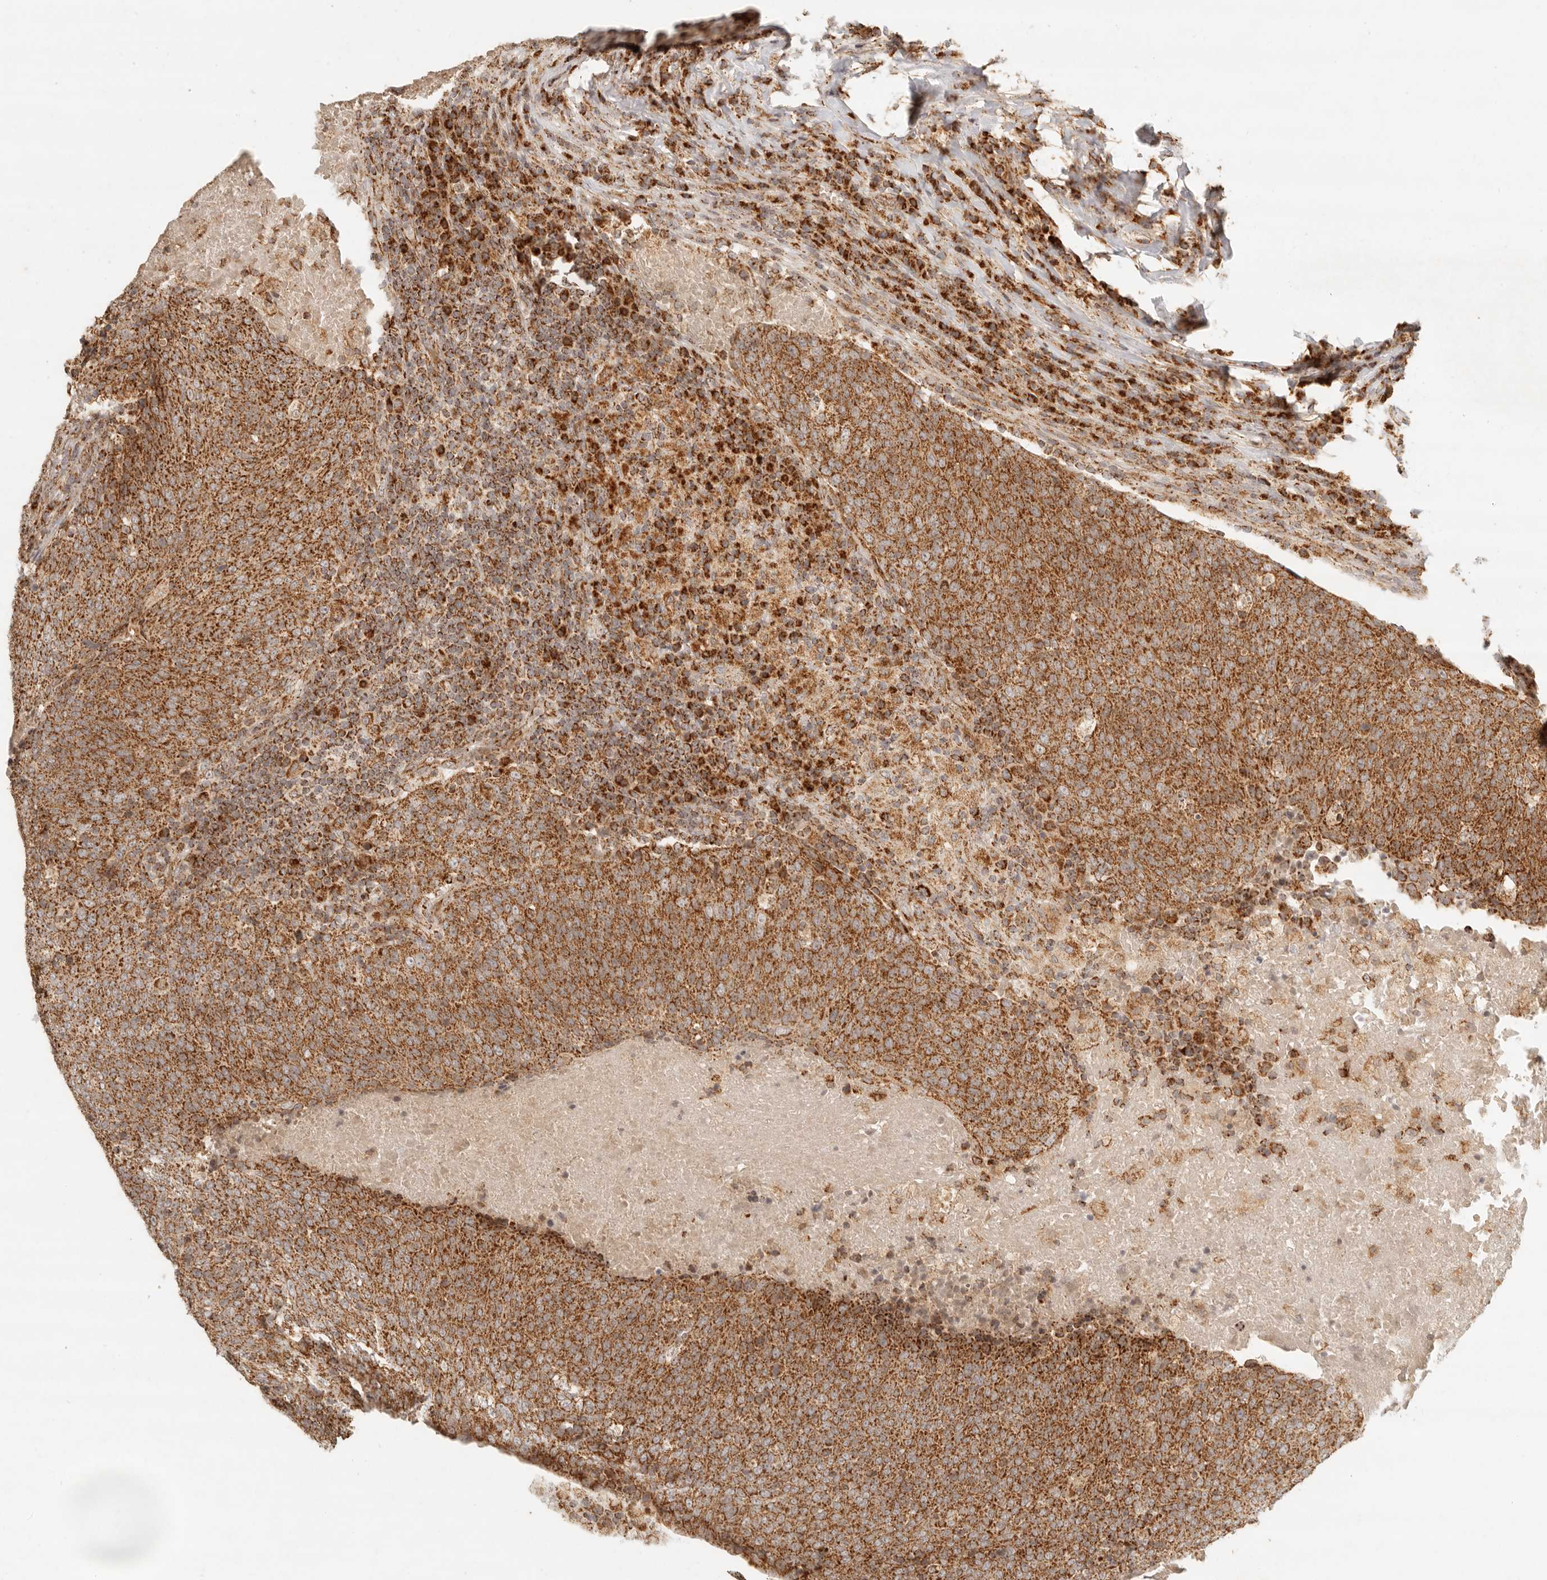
{"staining": {"intensity": "moderate", "quantity": ">75%", "location": "cytoplasmic/membranous"}, "tissue": "head and neck cancer", "cell_type": "Tumor cells", "image_type": "cancer", "snomed": [{"axis": "morphology", "description": "Squamous cell carcinoma, NOS"}, {"axis": "morphology", "description": "Squamous cell carcinoma, metastatic, NOS"}, {"axis": "topography", "description": "Lymph node"}, {"axis": "topography", "description": "Head-Neck"}], "caption": "Moderate cytoplasmic/membranous protein staining is appreciated in about >75% of tumor cells in head and neck cancer (squamous cell carcinoma).", "gene": "MRPL55", "patient": {"sex": "male", "age": 62}}